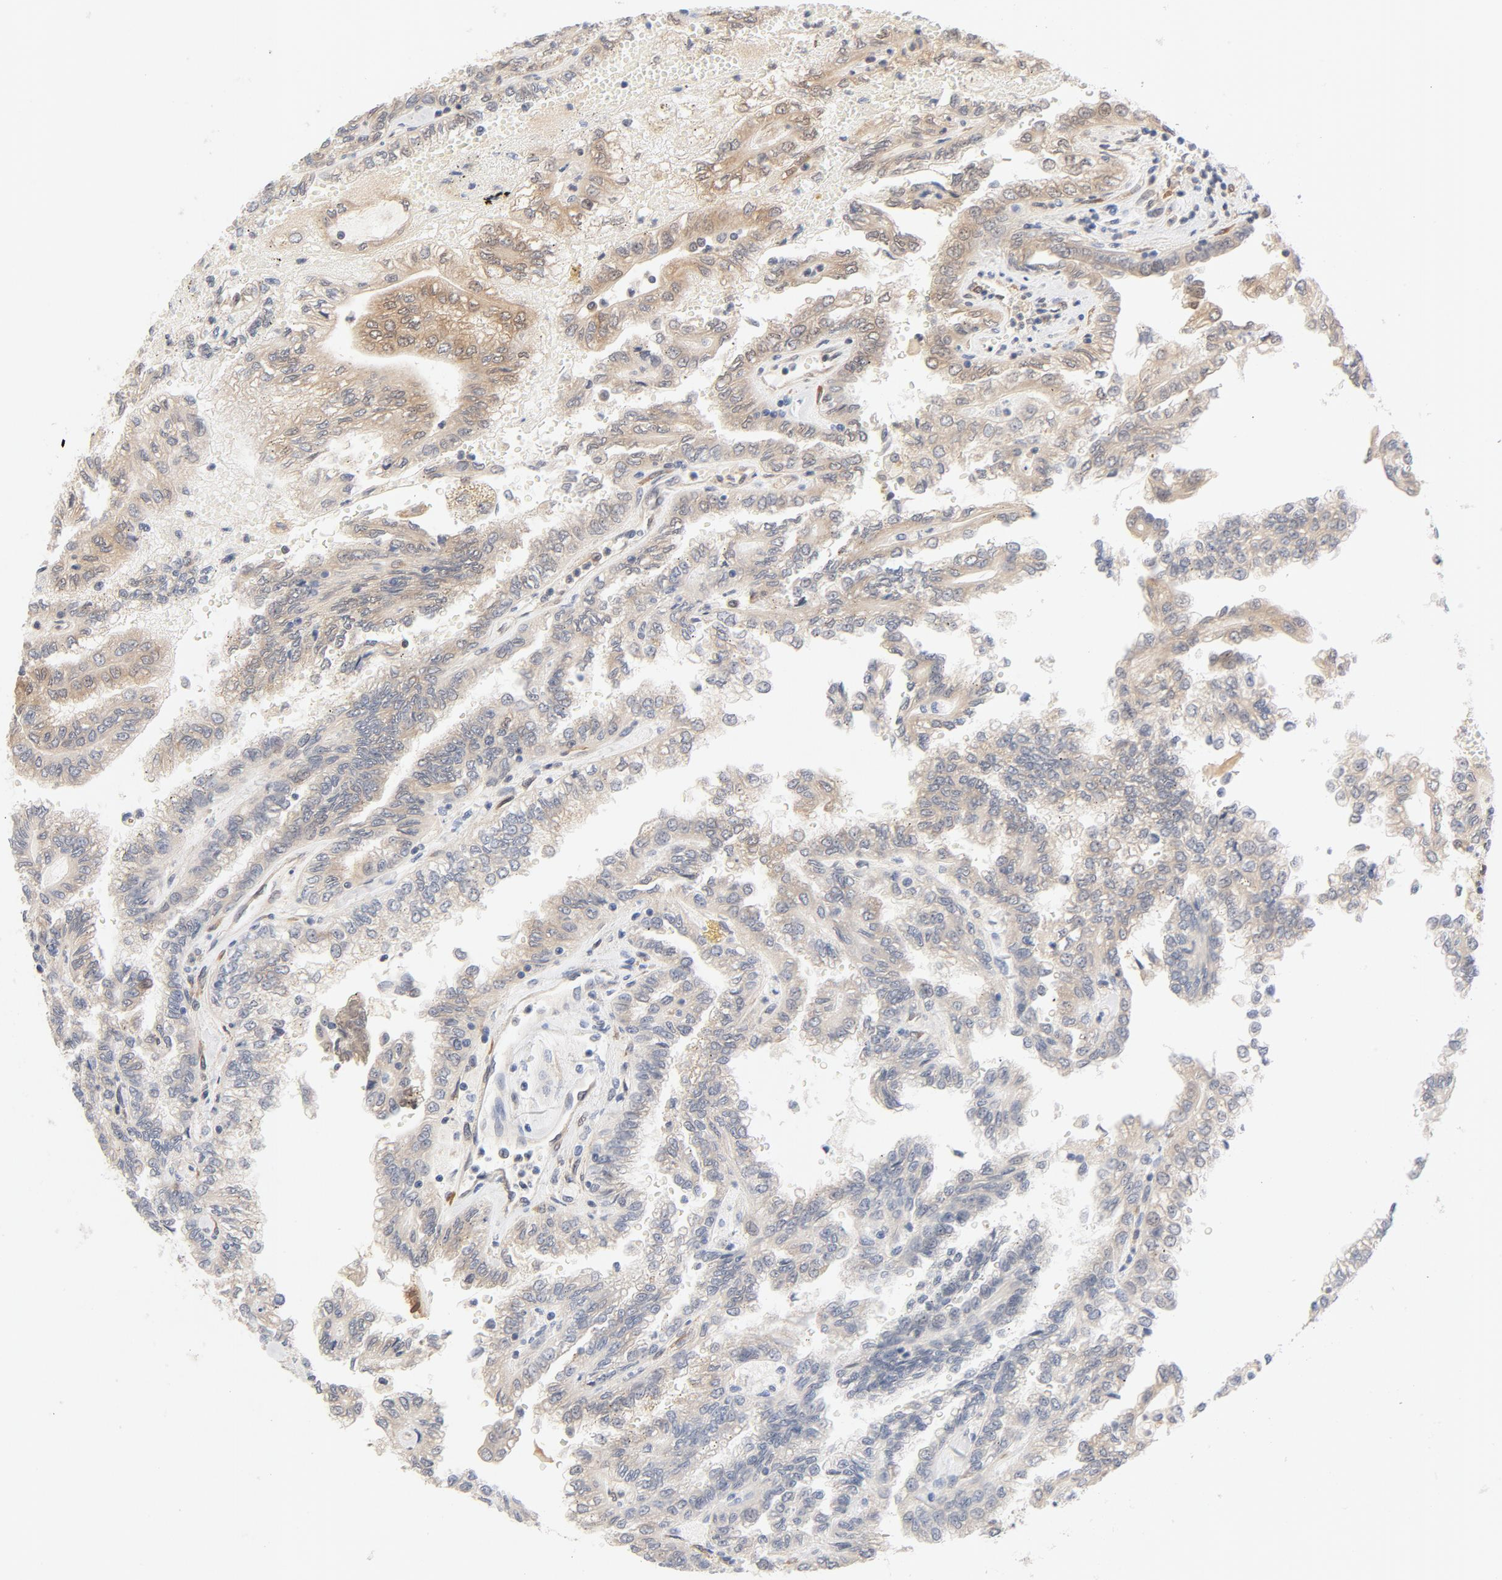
{"staining": {"intensity": "weak", "quantity": ">75%", "location": "cytoplasmic/membranous"}, "tissue": "renal cancer", "cell_type": "Tumor cells", "image_type": "cancer", "snomed": [{"axis": "morphology", "description": "Inflammation, NOS"}, {"axis": "morphology", "description": "Adenocarcinoma, NOS"}, {"axis": "topography", "description": "Kidney"}], "caption": "The image displays a brown stain indicating the presence of a protein in the cytoplasmic/membranous of tumor cells in adenocarcinoma (renal).", "gene": "EIF4E", "patient": {"sex": "male", "age": 68}}